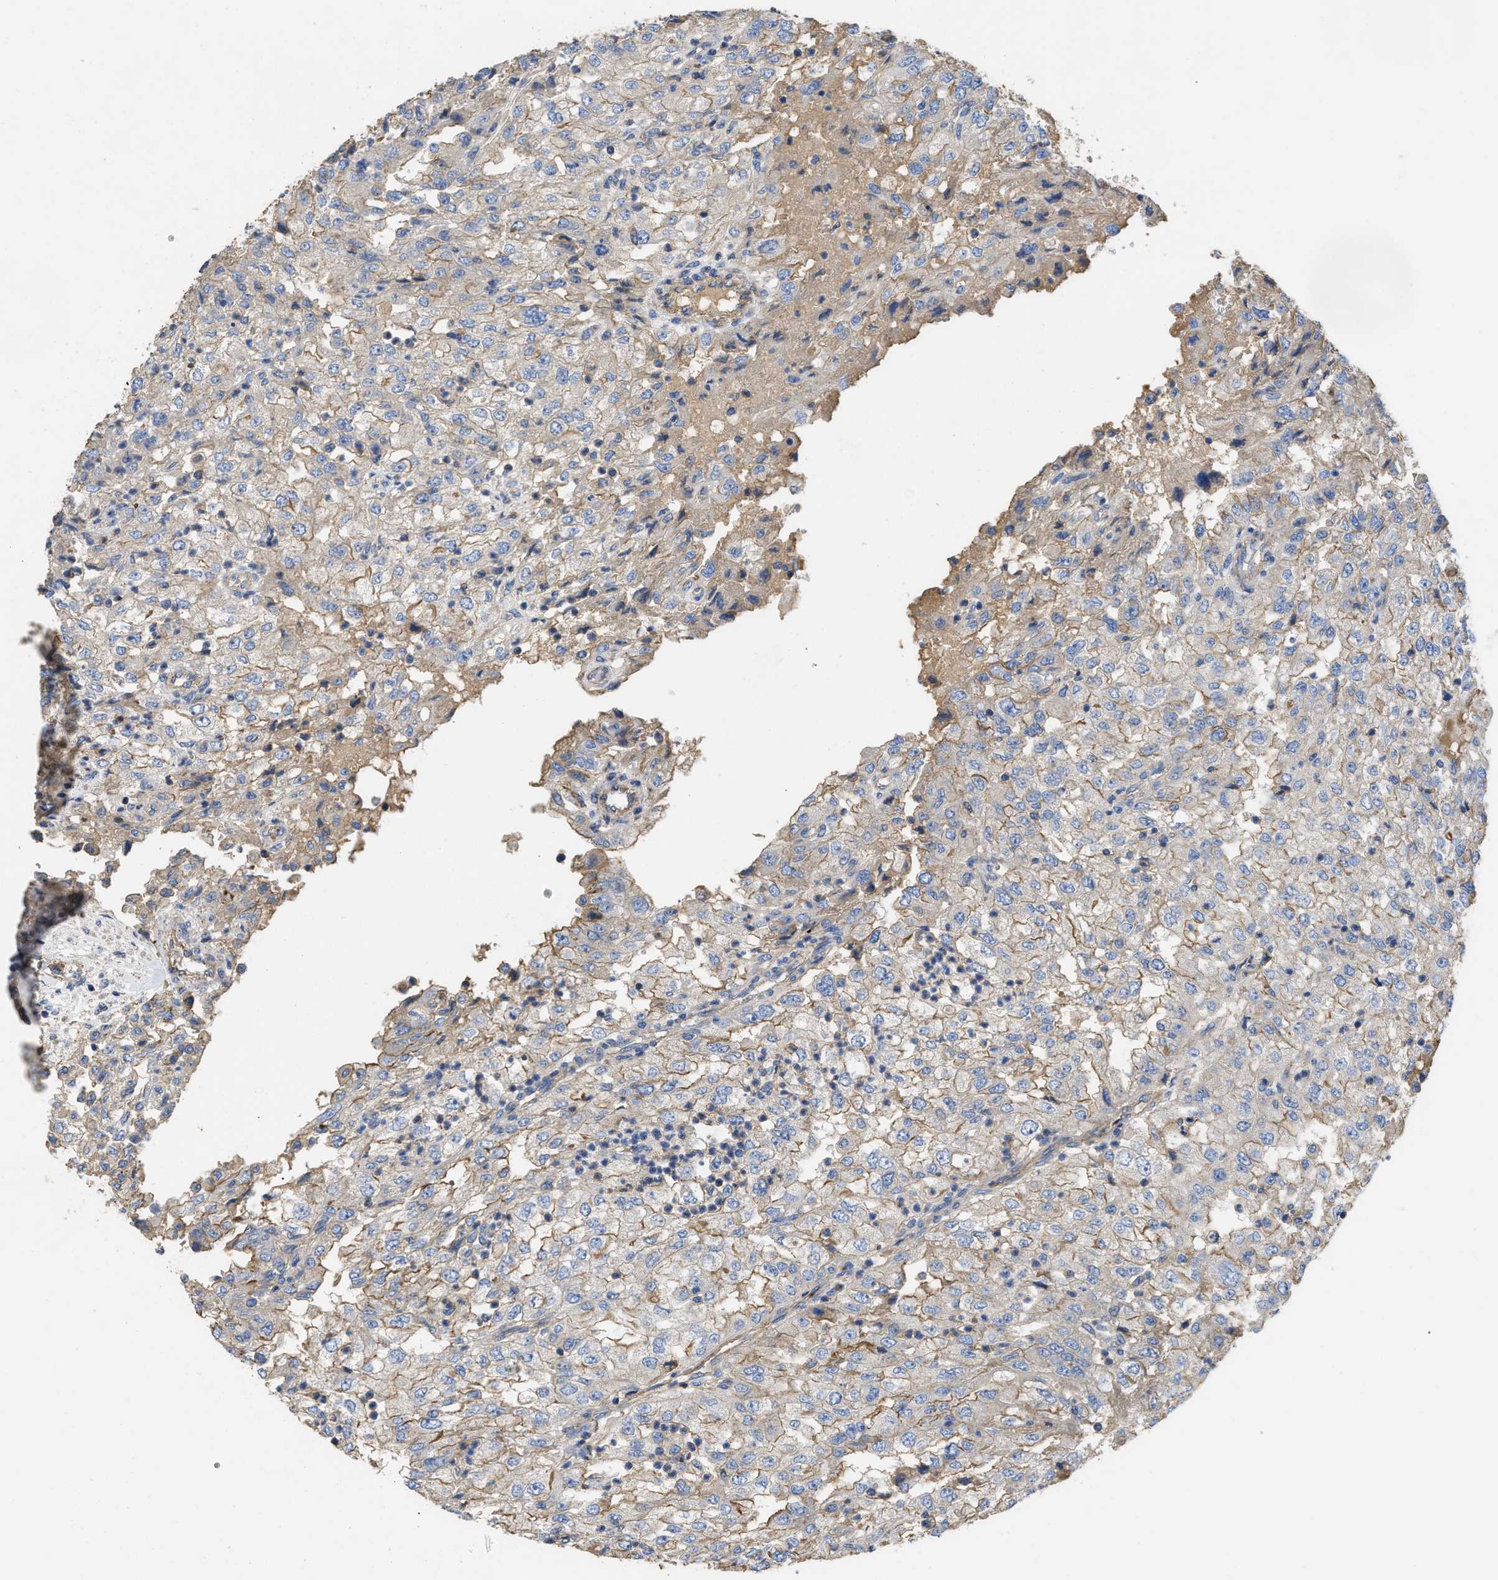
{"staining": {"intensity": "weak", "quantity": "25%-75%", "location": "cytoplasmic/membranous"}, "tissue": "renal cancer", "cell_type": "Tumor cells", "image_type": "cancer", "snomed": [{"axis": "morphology", "description": "Adenocarcinoma, NOS"}, {"axis": "topography", "description": "Kidney"}], "caption": "Protein expression analysis of renal cancer displays weak cytoplasmic/membranous staining in approximately 25%-75% of tumor cells.", "gene": "USP4", "patient": {"sex": "female", "age": 54}}